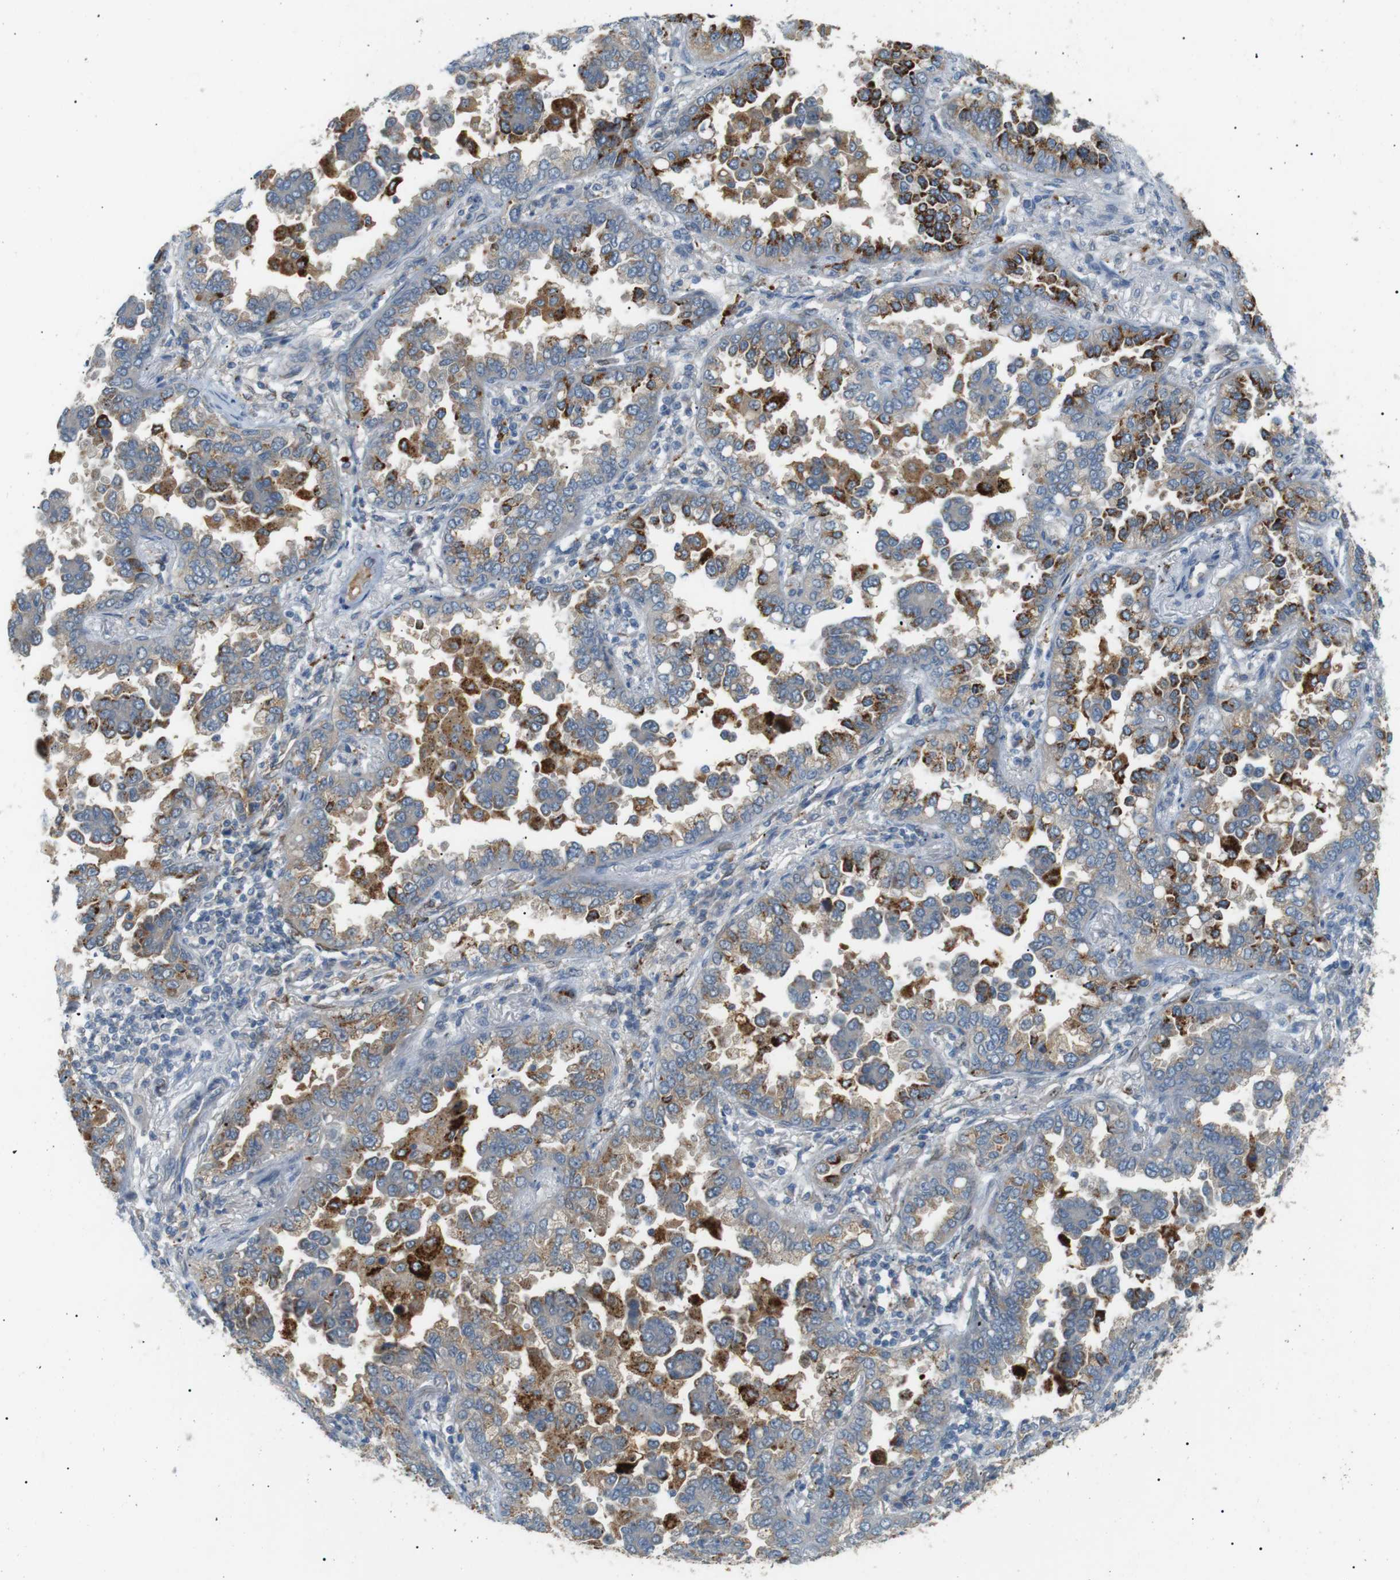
{"staining": {"intensity": "strong", "quantity": "<25%", "location": "cytoplasmic/membranous"}, "tissue": "lung cancer", "cell_type": "Tumor cells", "image_type": "cancer", "snomed": [{"axis": "morphology", "description": "Normal tissue, NOS"}, {"axis": "morphology", "description": "Adenocarcinoma, NOS"}, {"axis": "topography", "description": "Lung"}], "caption": "Protein analysis of adenocarcinoma (lung) tissue displays strong cytoplasmic/membranous expression in approximately <25% of tumor cells.", "gene": "B4GALNT2", "patient": {"sex": "male", "age": 59}}